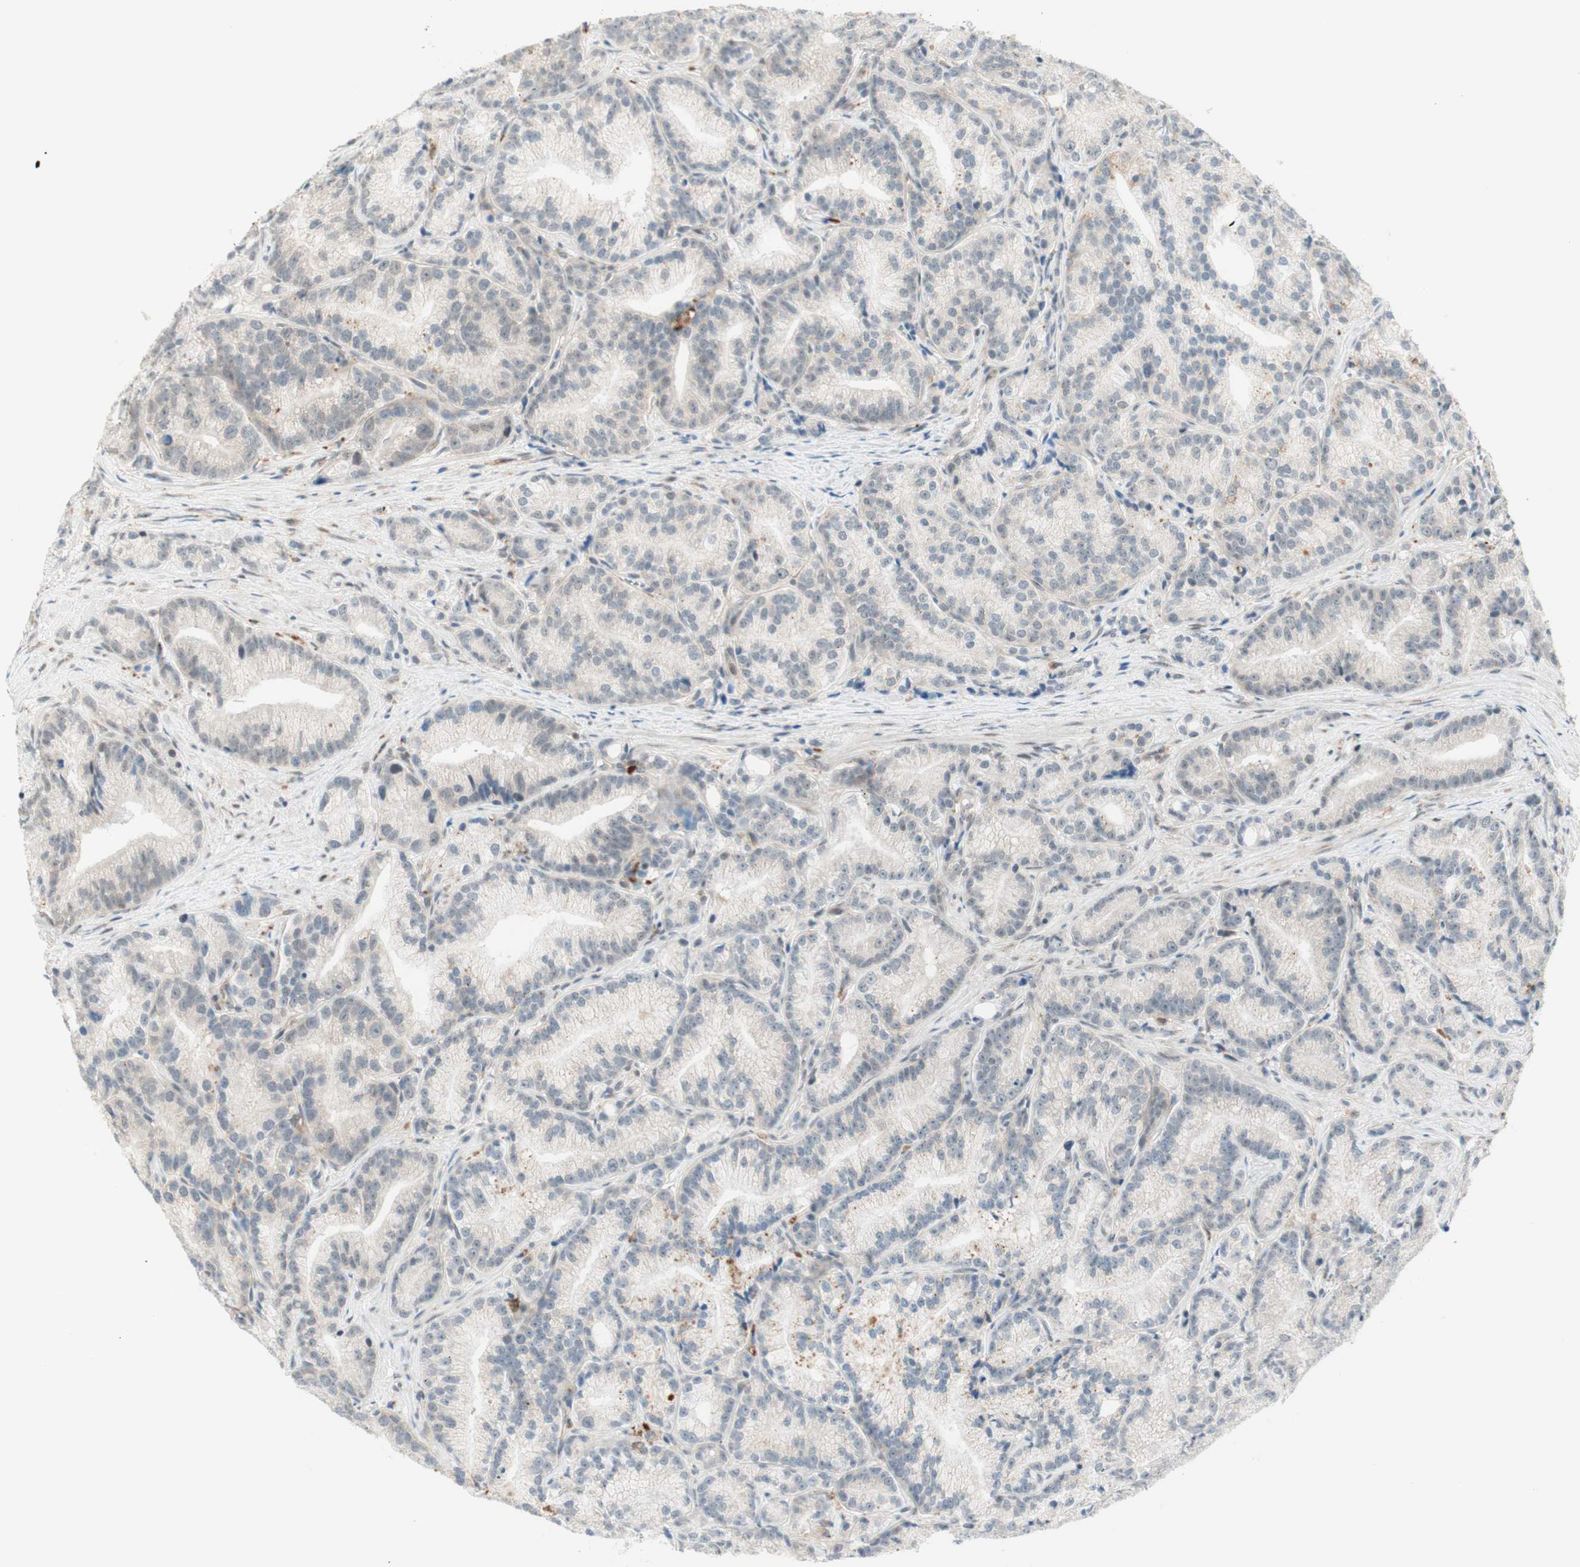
{"staining": {"intensity": "moderate", "quantity": "<25%", "location": "cytoplasmic/membranous"}, "tissue": "prostate cancer", "cell_type": "Tumor cells", "image_type": "cancer", "snomed": [{"axis": "morphology", "description": "Adenocarcinoma, Low grade"}, {"axis": "topography", "description": "Prostate"}], "caption": "This is an image of immunohistochemistry staining of adenocarcinoma (low-grade) (prostate), which shows moderate staining in the cytoplasmic/membranous of tumor cells.", "gene": "GAPT", "patient": {"sex": "male", "age": 89}}